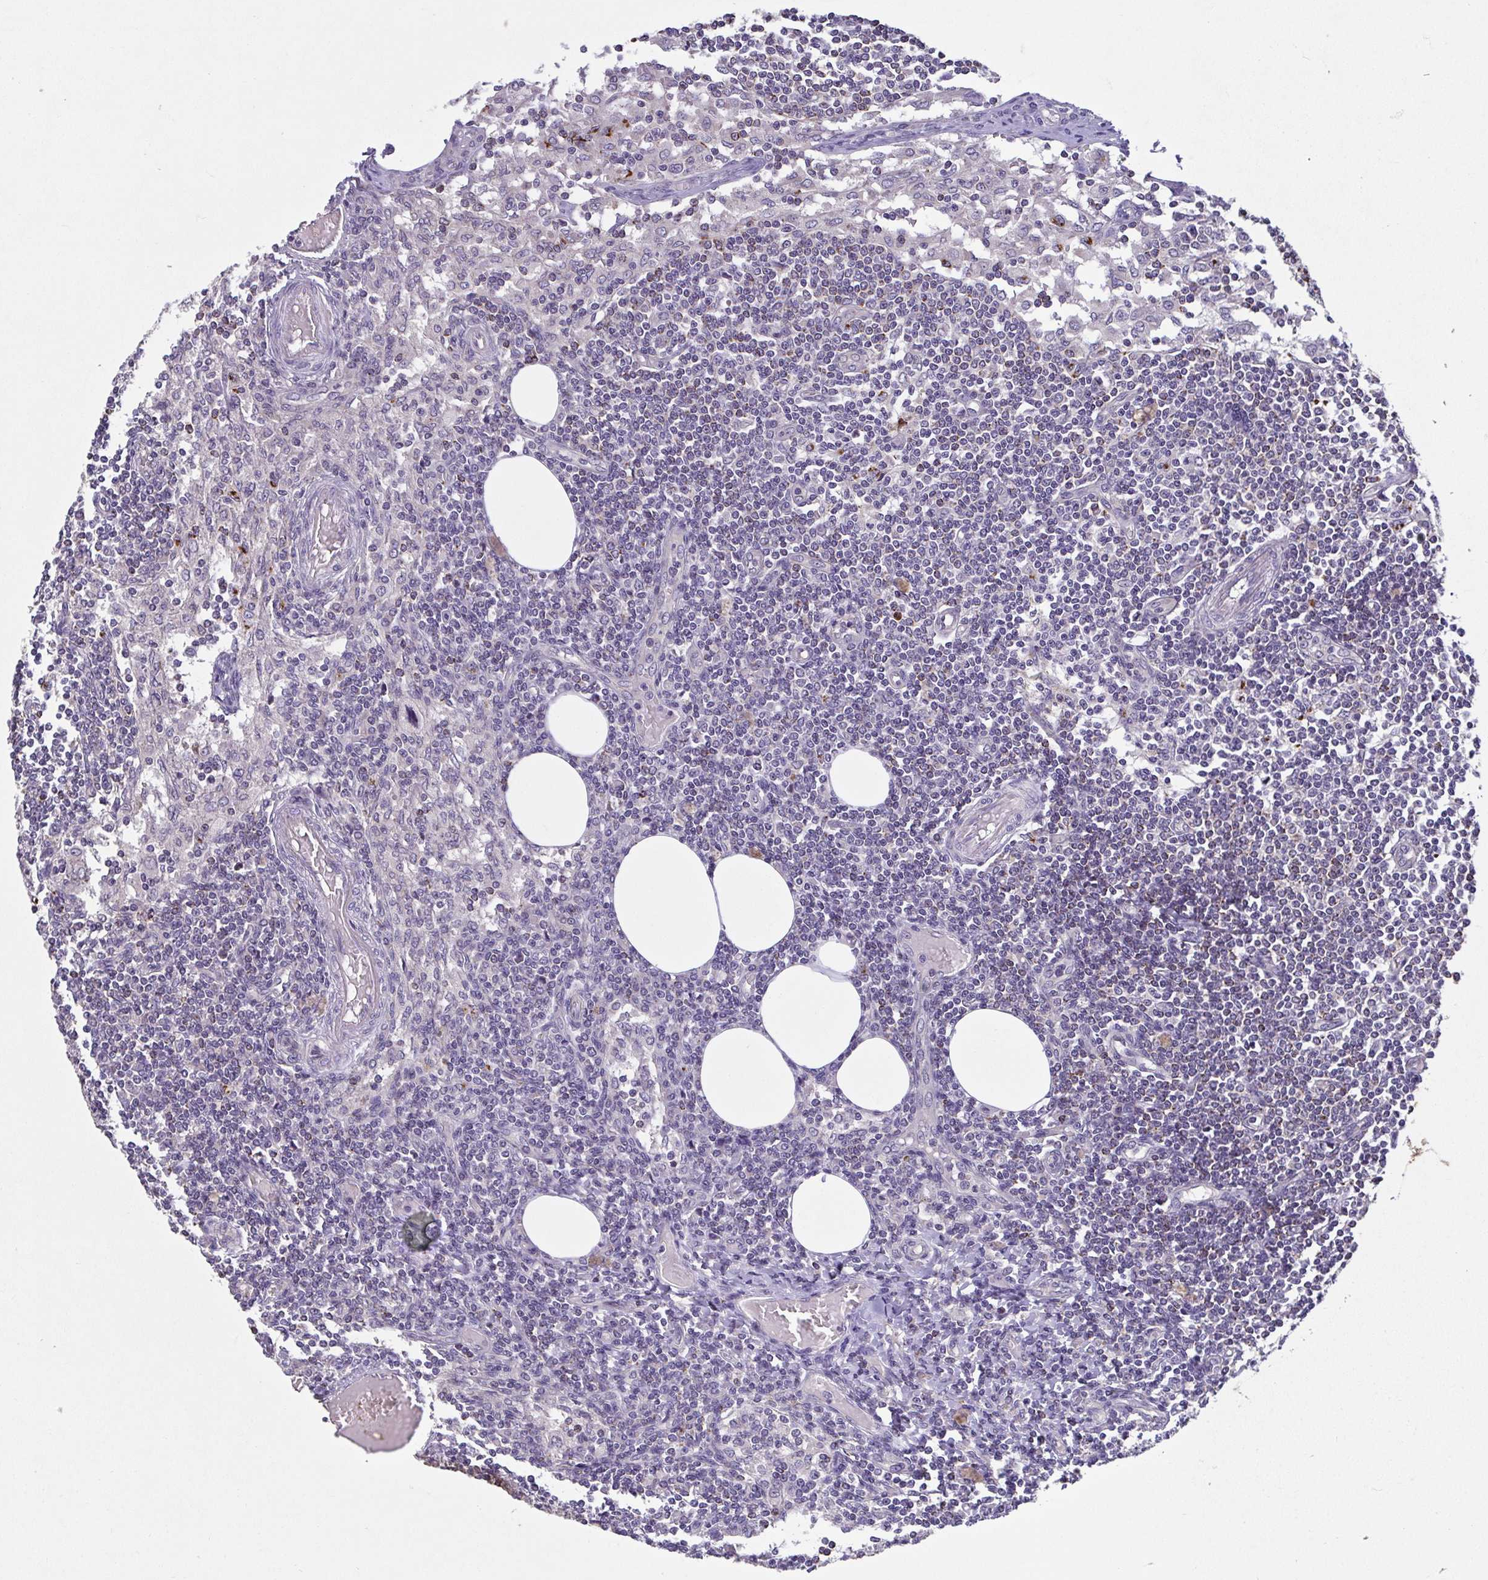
{"staining": {"intensity": "weak", "quantity": "25%-75%", "location": "cytoplasmic/membranous"}, "tissue": "lymph node", "cell_type": "Germinal center cells", "image_type": "normal", "snomed": [{"axis": "morphology", "description": "Normal tissue, NOS"}, {"axis": "topography", "description": "Lymph node"}], "caption": "Immunohistochemical staining of normal human lymph node displays 25%-75% levels of weak cytoplasmic/membranous protein staining in approximately 25%-75% of germinal center cells. (DAB (3,3'-diaminobenzidine) = brown stain, brightfield microscopy at high magnification).", "gene": "OSBPL7", "patient": {"sex": "female", "age": 69}}